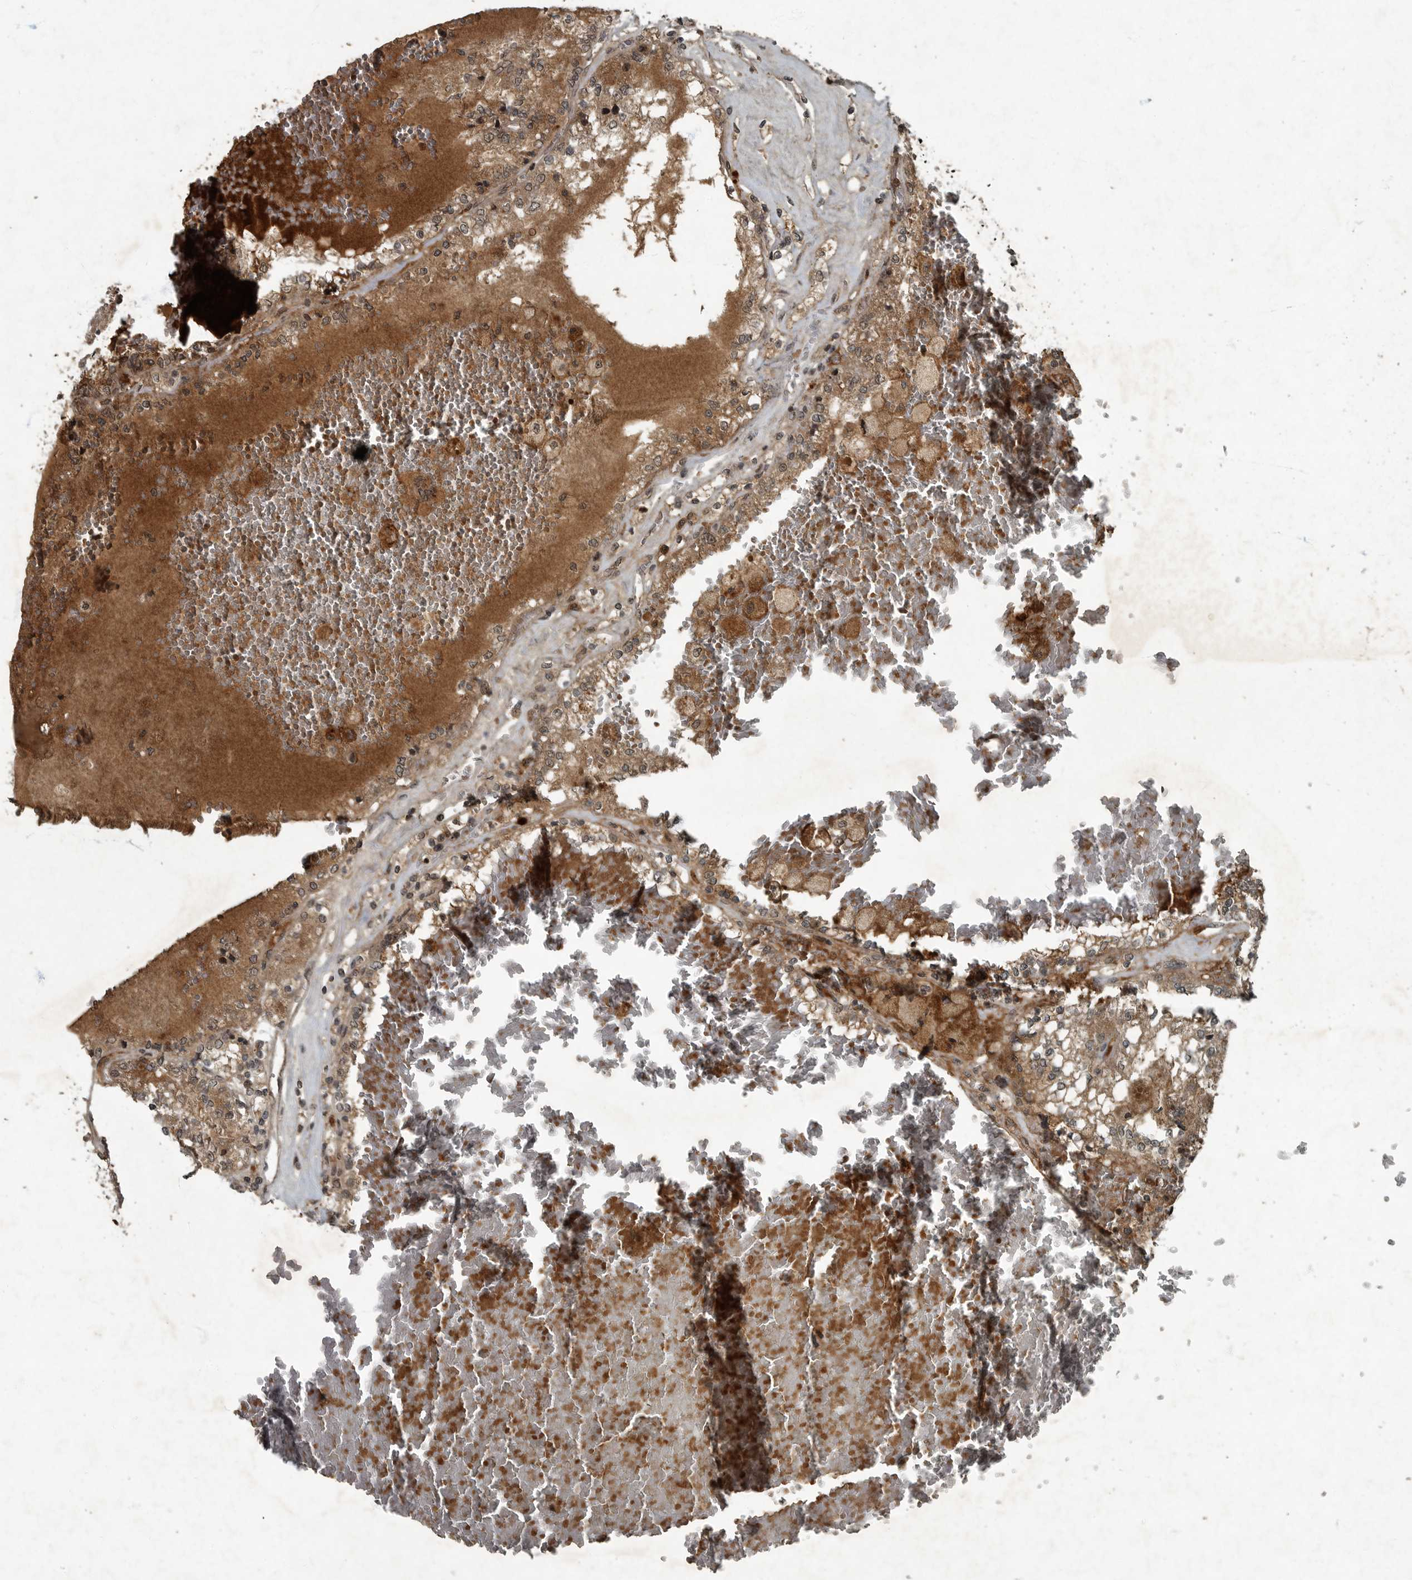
{"staining": {"intensity": "weak", "quantity": ">75%", "location": "cytoplasmic/membranous"}, "tissue": "renal cancer", "cell_type": "Tumor cells", "image_type": "cancer", "snomed": [{"axis": "morphology", "description": "Adenocarcinoma, NOS"}, {"axis": "topography", "description": "Kidney"}], "caption": "Adenocarcinoma (renal) was stained to show a protein in brown. There is low levels of weak cytoplasmic/membranous expression in about >75% of tumor cells.", "gene": "FOXO1", "patient": {"sex": "female", "age": 56}}